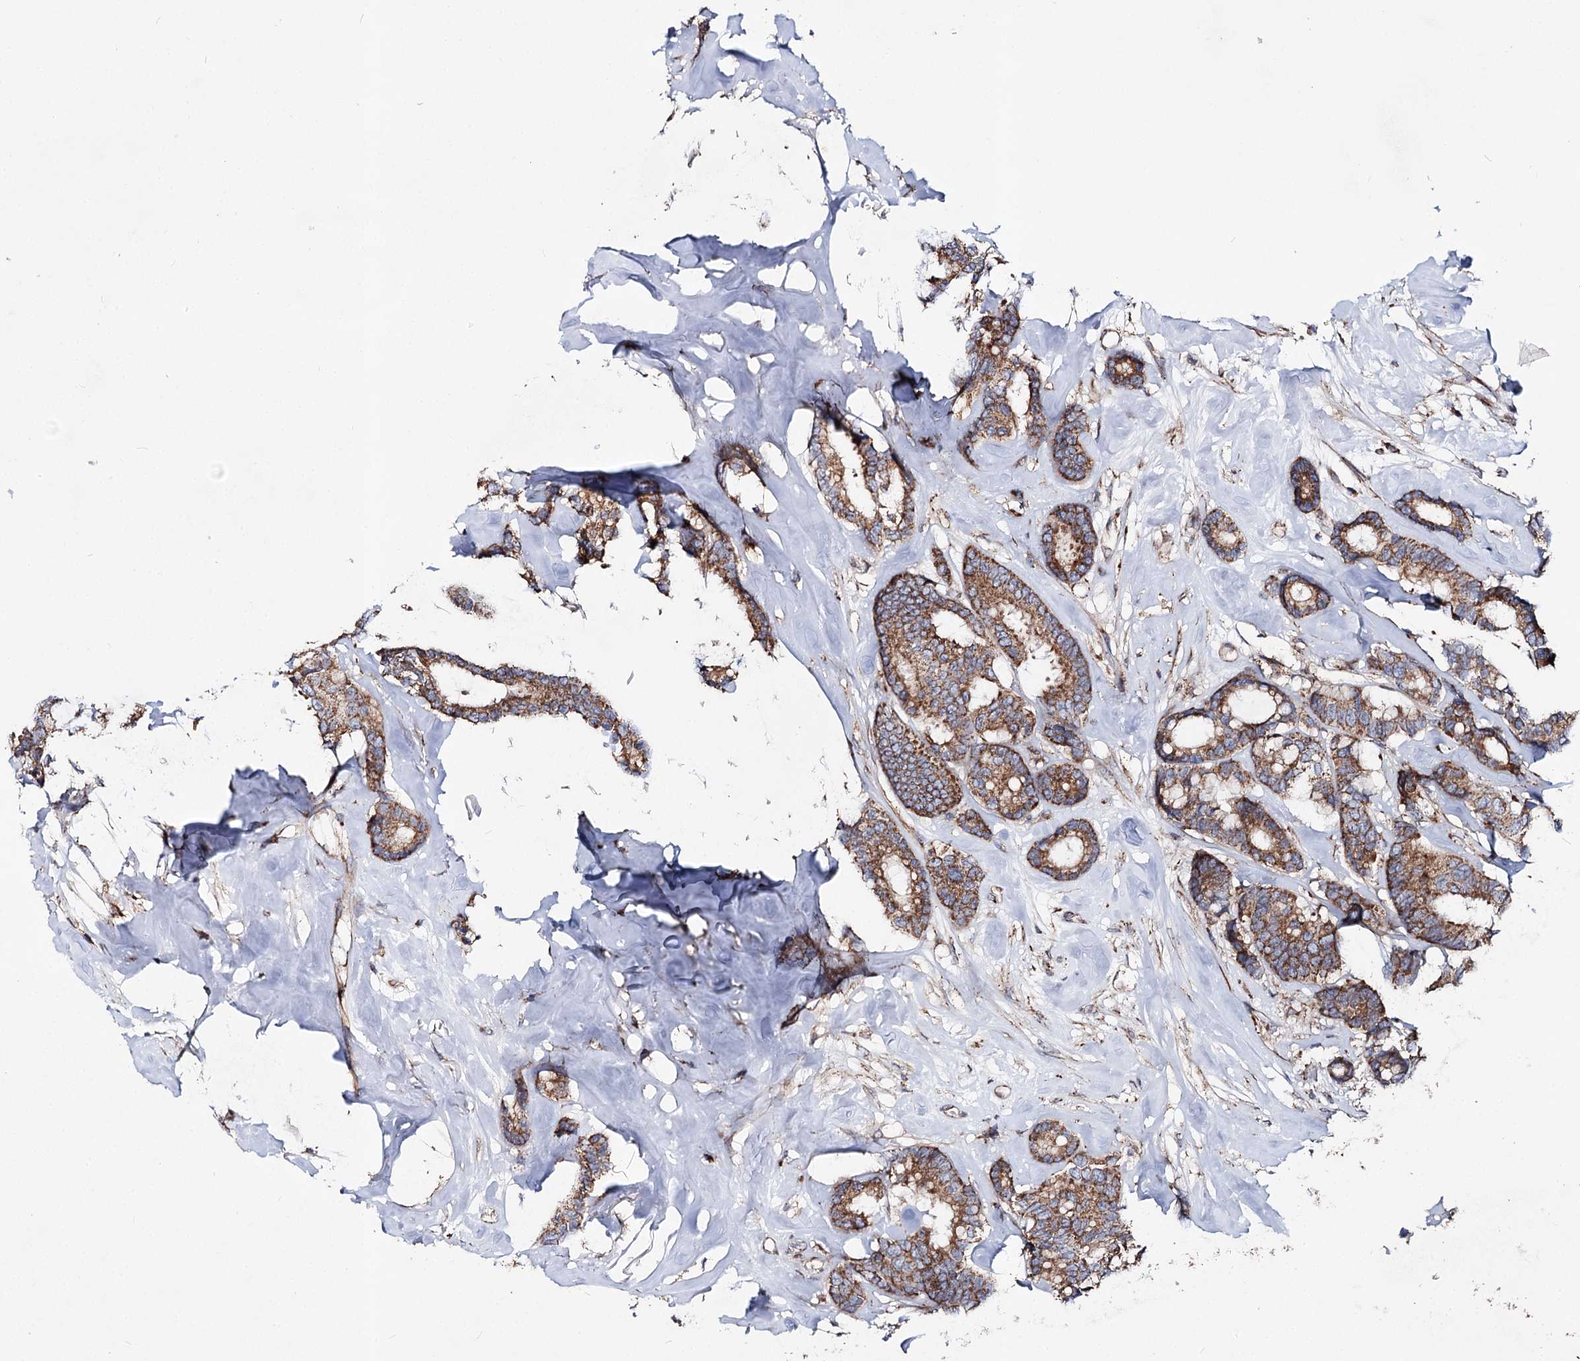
{"staining": {"intensity": "moderate", "quantity": ">75%", "location": "cytoplasmic/membranous"}, "tissue": "breast cancer", "cell_type": "Tumor cells", "image_type": "cancer", "snomed": [{"axis": "morphology", "description": "Duct carcinoma"}, {"axis": "topography", "description": "Breast"}], "caption": "Immunohistochemistry (DAB) staining of human infiltrating ductal carcinoma (breast) demonstrates moderate cytoplasmic/membranous protein expression in approximately >75% of tumor cells. (DAB (3,3'-diaminobenzidine) IHC with brightfield microscopy, high magnification).", "gene": "MSANTD2", "patient": {"sex": "female", "age": 87}}